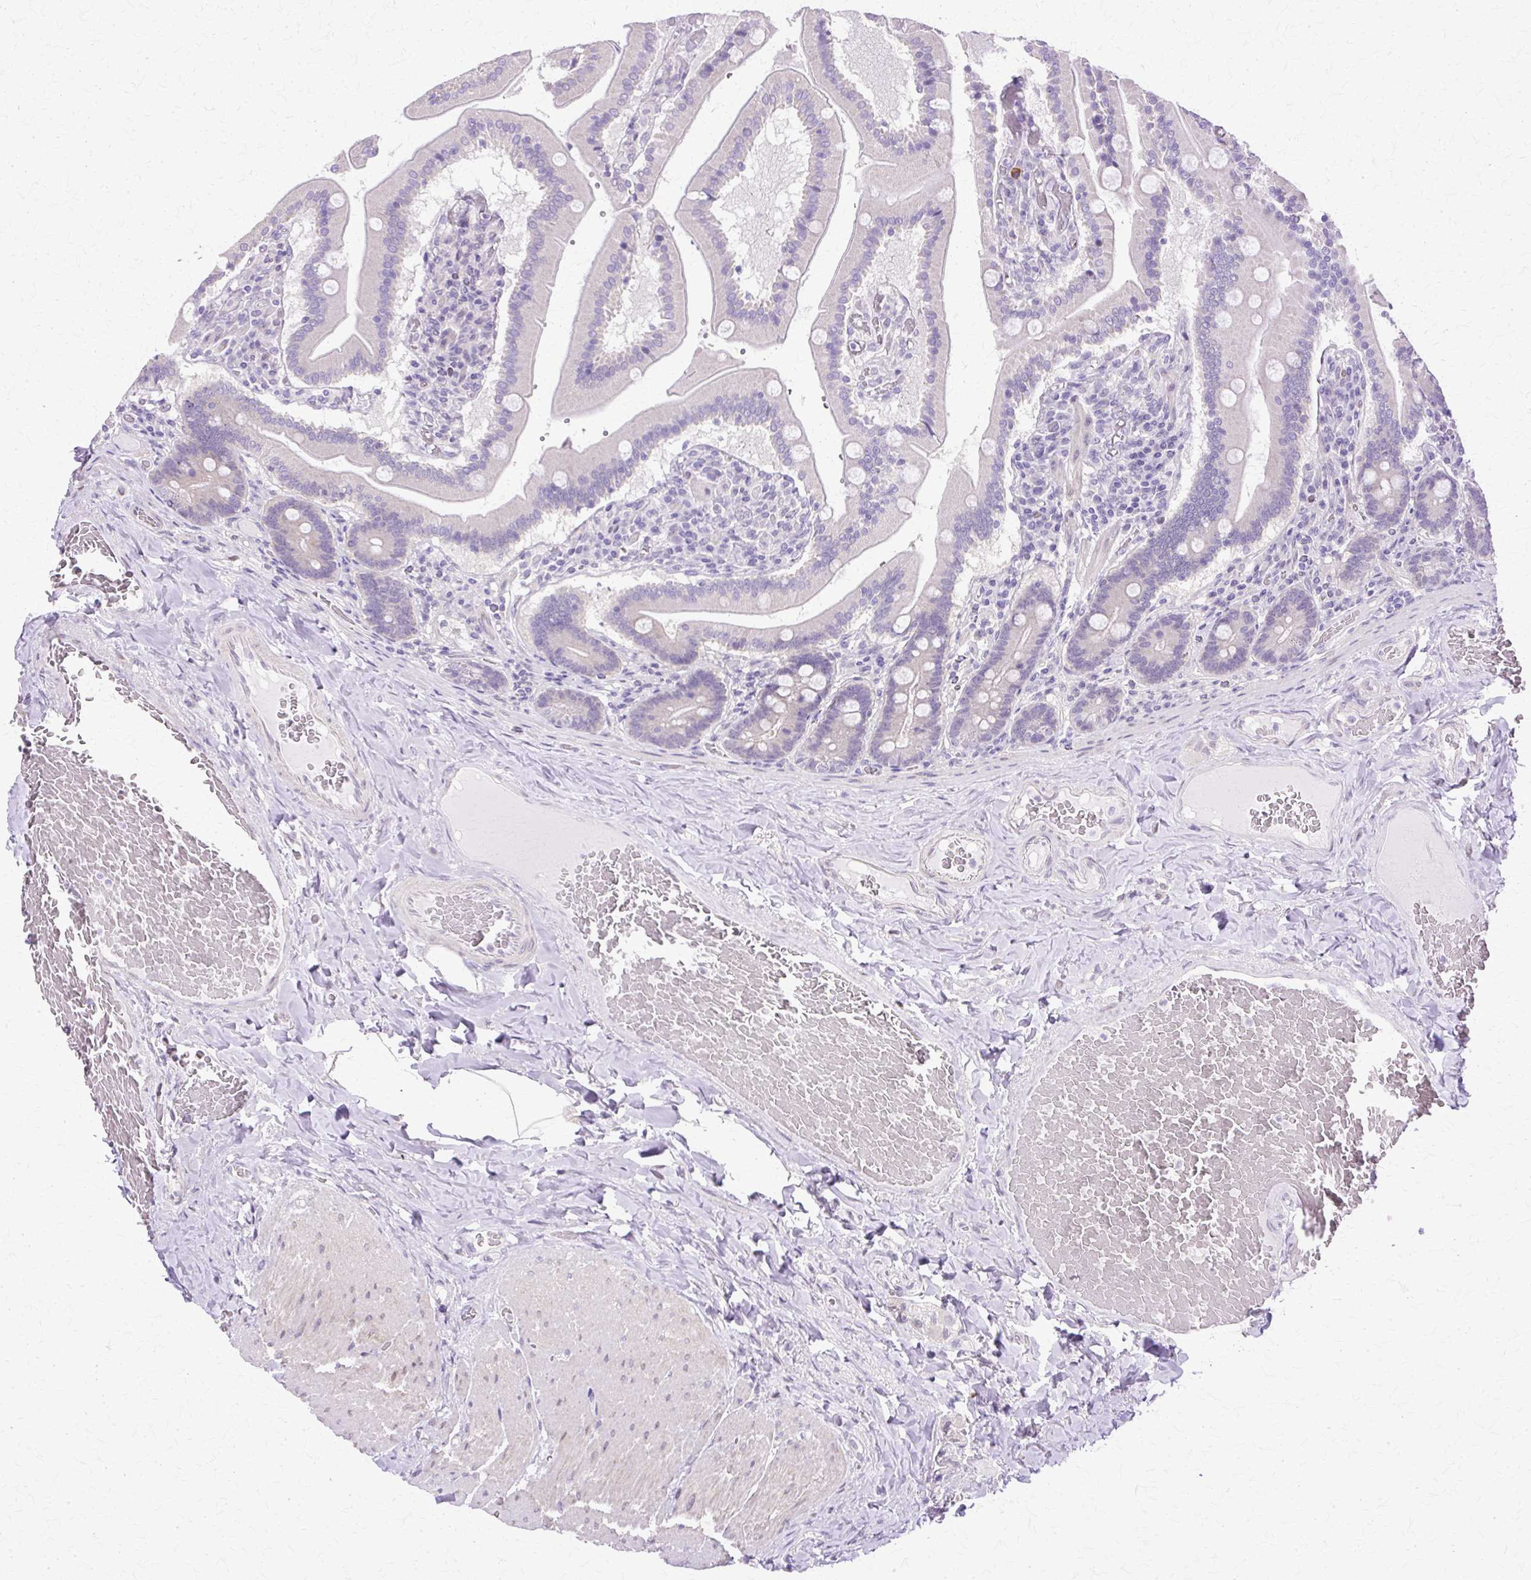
{"staining": {"intensity": "moderate", "quantity": "<25%", "location": "cytoplasmic/membranous"}, "tissue": "duodenum", "cell_type": "Glandular cells", "image_type": "normal", "snomed": [{"axis": "morphology", "description": "Normal tissue, NOS"}, {"axis": "topography", "description": "Duodenum"}], "caption": "Immunohistochemistry (IHC) image of unremarkable duodenum: duodenum stained using IHC exhibits low levels of moderate protein expression localized specifically in the cytoplasmic/membranous of glandular cells, appearing as a cytoplasmic/membranous brown color.", "gene": "HSPA1A", "patient": {"sex": "female", "age": 62}}